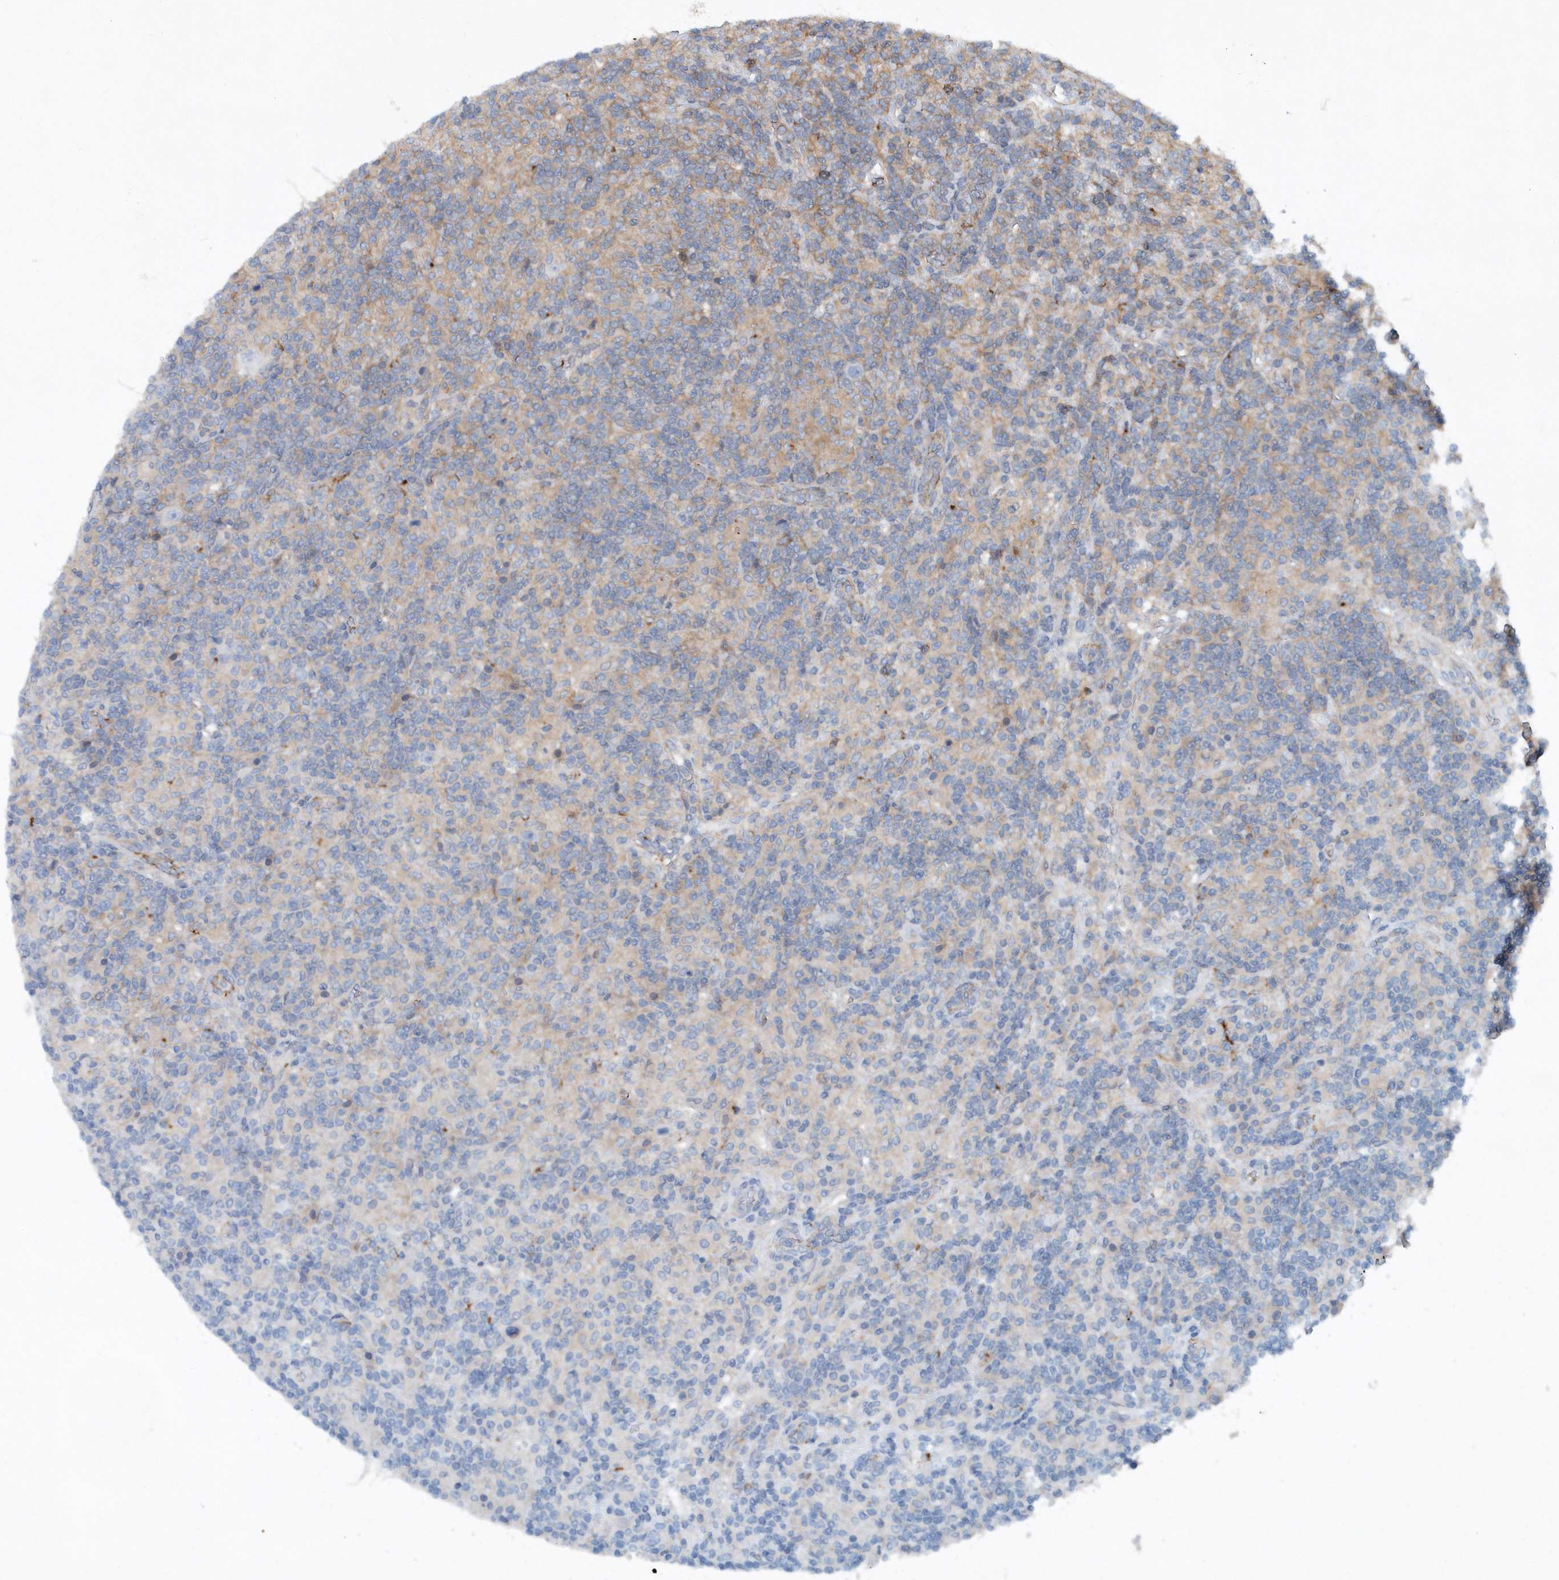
{"staining": {"intensity": "negative", "quantity": "none", "location": "none"}, "tissue": "lymphoma", "cell_type": "Tumor cells", "image_type": "cancer", "snomed": [{"axis": "morphology", "description": "Hodgkin's disease, NOS"}, {"axis": "topography", "description": "Lymph node"}], "caption": "Immunohistochemical staining of Hodgkin's disease demonstrates no significant expression in tumor cells. (DAB immunohistochemistry (IHC) with hematoxylin counter stain).", "gene": "P2RY10", "patient": {"sex": "male", "age": 70}}